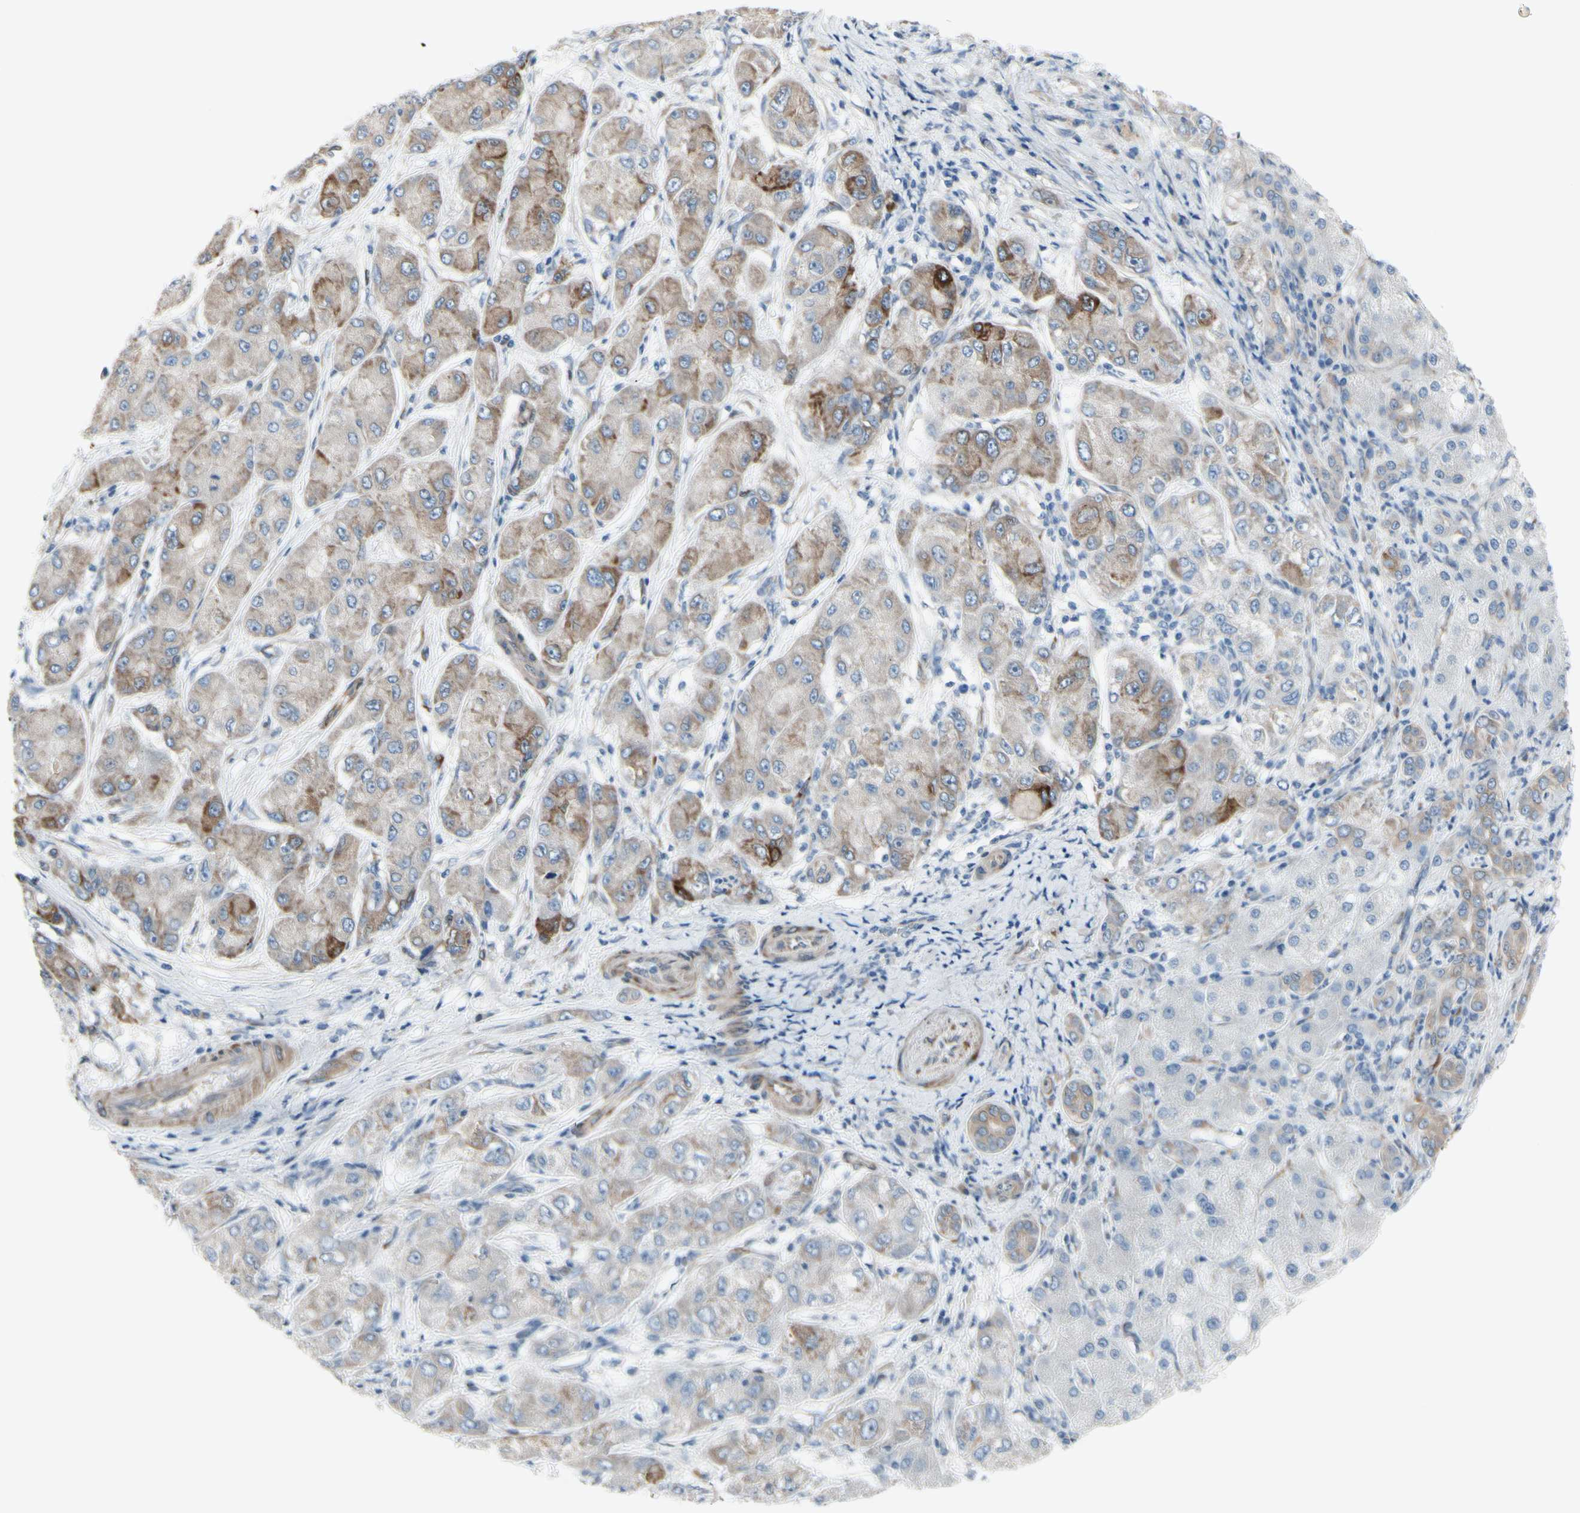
{"staining": {"intensity": "moderate", "quantity": "<25%", "location": "cytoplasmic/membranous"}, "tissue": "liver cancer", "cell_type": "Tumor cells", "image_type": "cancer", "snomed": [{"axis": "morphology", "description": "Carcinoma, Hepatocellular, NOS"}, {"axis": "topography", "description": "Liver"}], "caption": "DAB (3,3'-diaminobenzidine) immunohistochemical staining of hepatocellular carcinoma (liver) displays moderate cytoplasmic/membranous protein staining in approximately <25% of tumor cells.", "gene": "MAP2", "patient": {"sex": "male", "age": 80}}